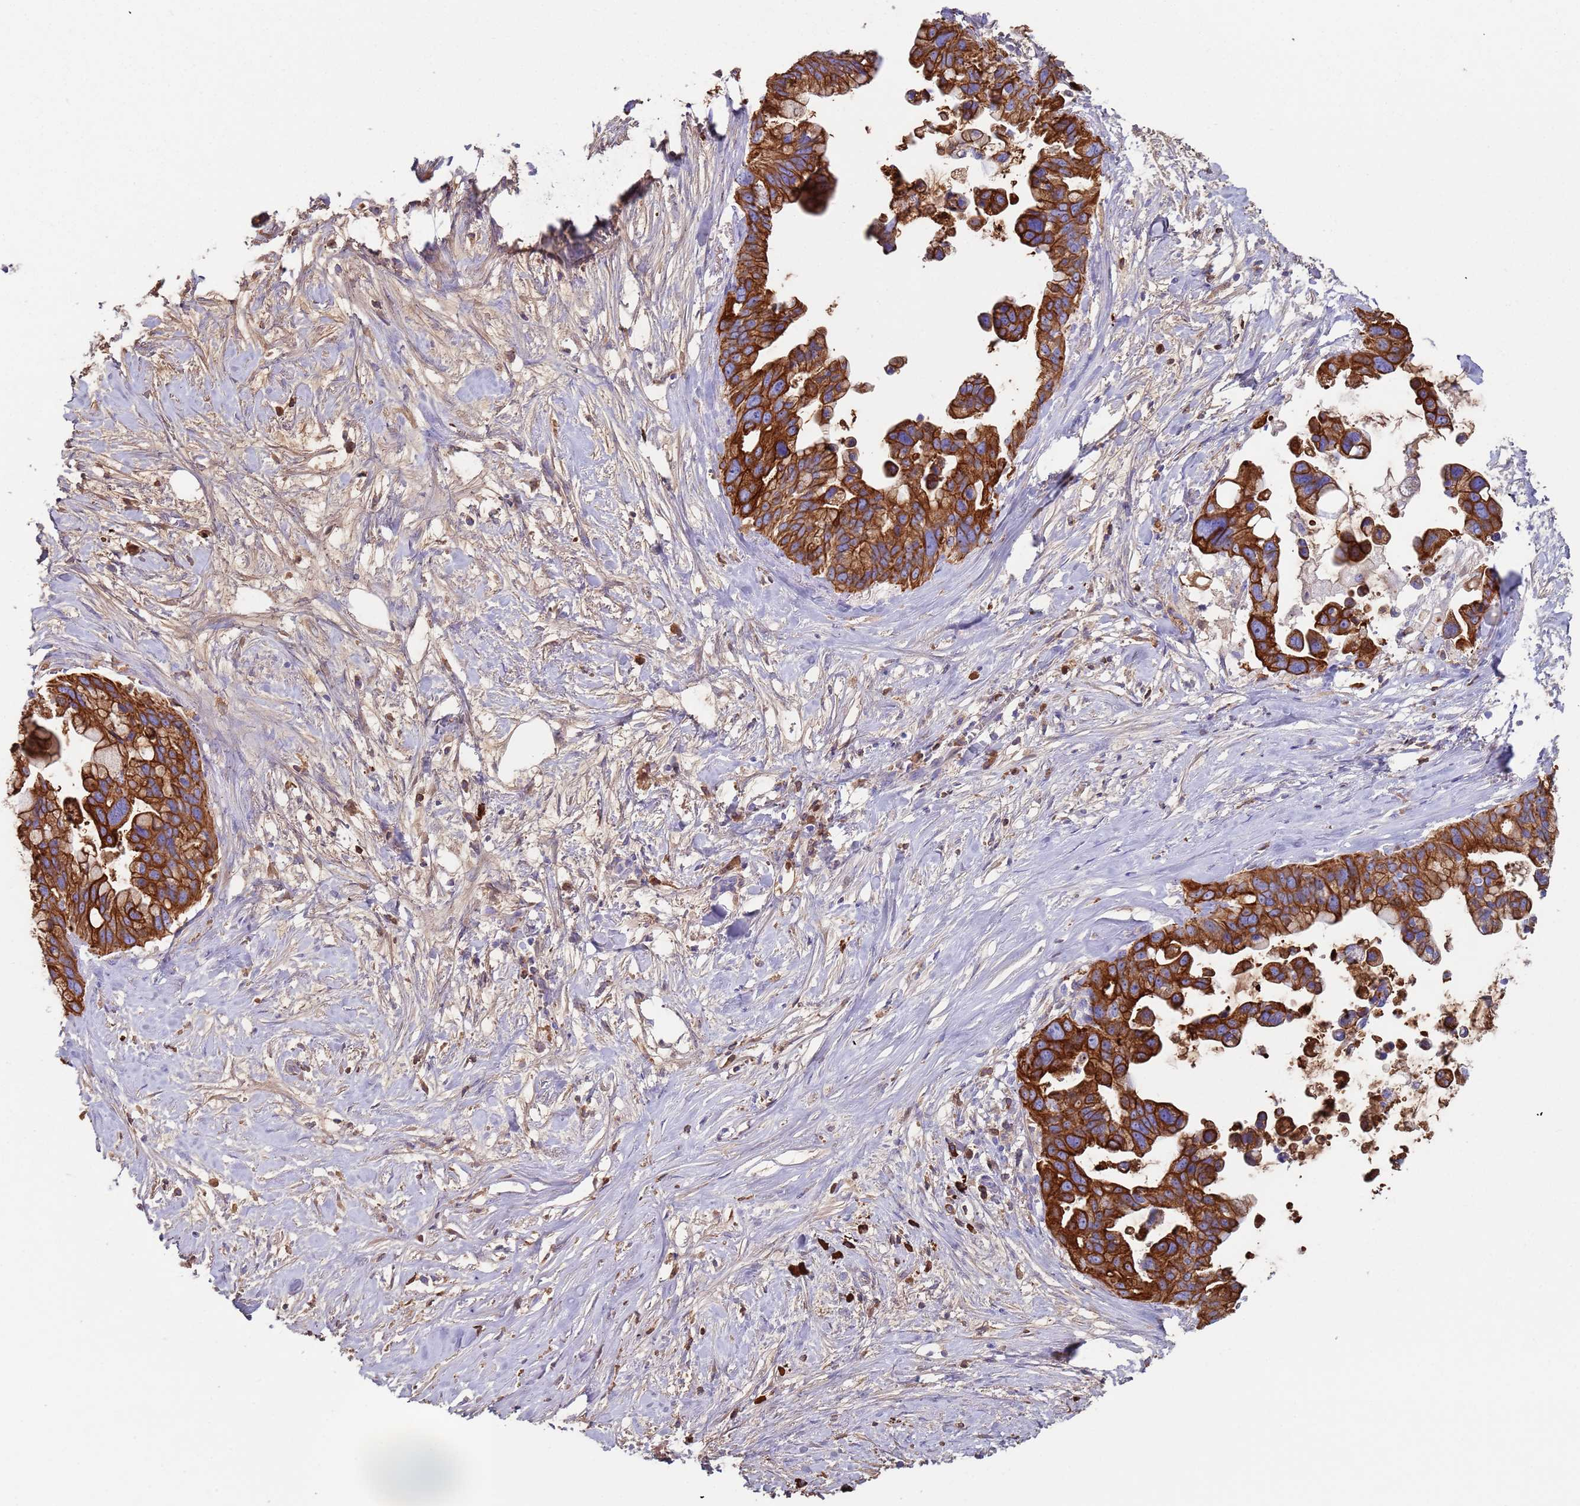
{"staining": {"intensity": "strong", "quantity": ">75%", "location": "cytoplasmic/membranous"}, "tissue": "pancreatic cancer", "cell_type": "Tumor cells", "image_type": "cancer", "snomed": [{"axis": "morphology", "description": "Adenocarcinoma, NOS"}, {"axis": "topography", "description": "Pancreas"}], "caption": "High-power microscopy captured an IHC image of pancreatic adenocarcinoma, revealing strong cytoplasmic/membranous positivity in approximately >75% of tumor cells.", "gene": "CYSLTR2", "patient": {"sex": "female", "age": 83}}